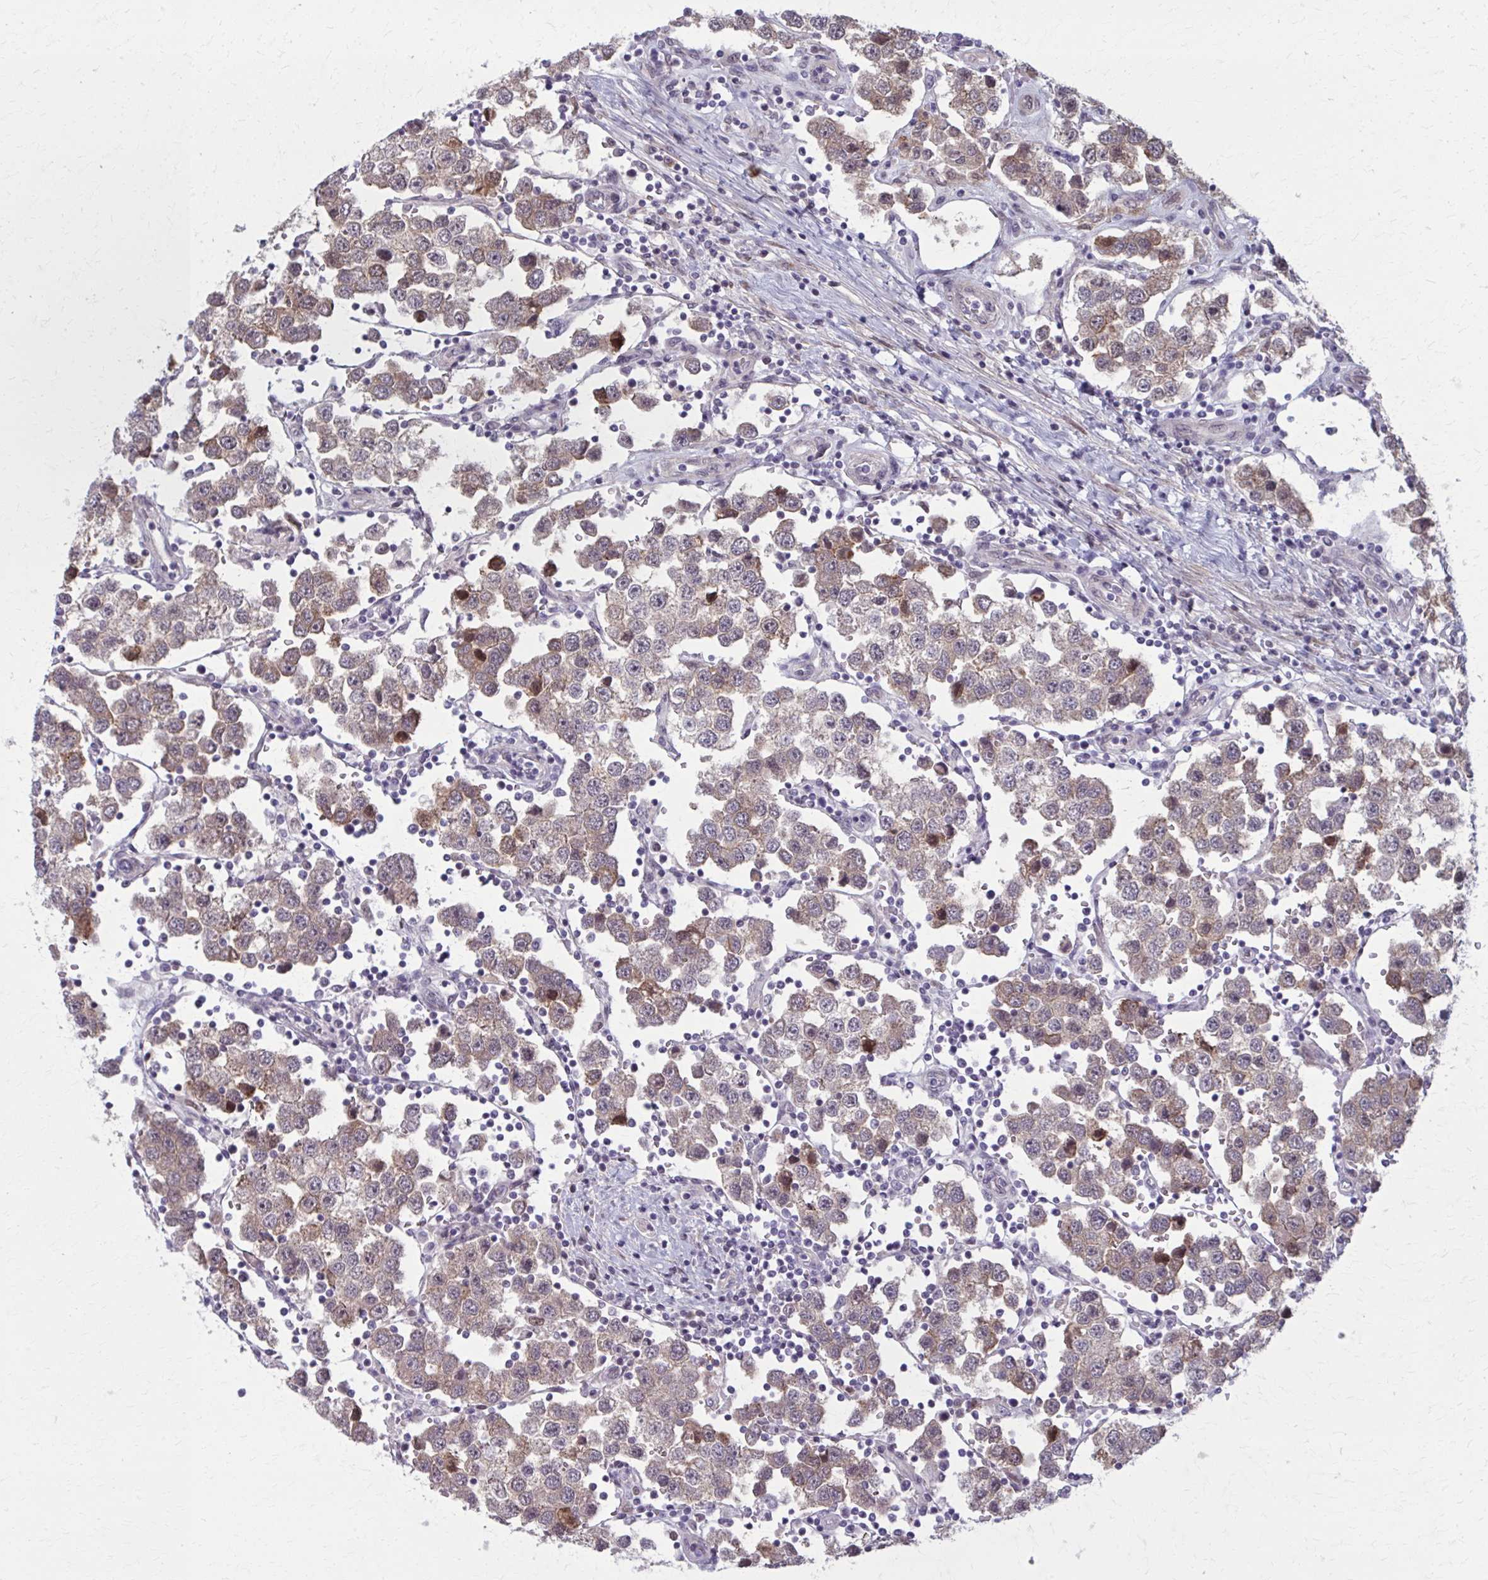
{"staining": {"intensity": "moderate", "quantity": ">75%", "location": "cytoplasmic/membranous"}, "tissue": "testis cancer", "cell_type": "Tumor cells", "image_type": "cancer", "snomed": [{"axis": "morphology", "description": "Seminoma, NOS"}, {"axis": "topography", "description": "Testis"}], "caption": "Moderate cytoplasmic/membranous expression for a protein is seen in about >75% of tumor cells of testis cancer (seminoma) using immunohistochemistry.", "gene": "NUMBL", "patient": {"sex": "male", "age": 37}}